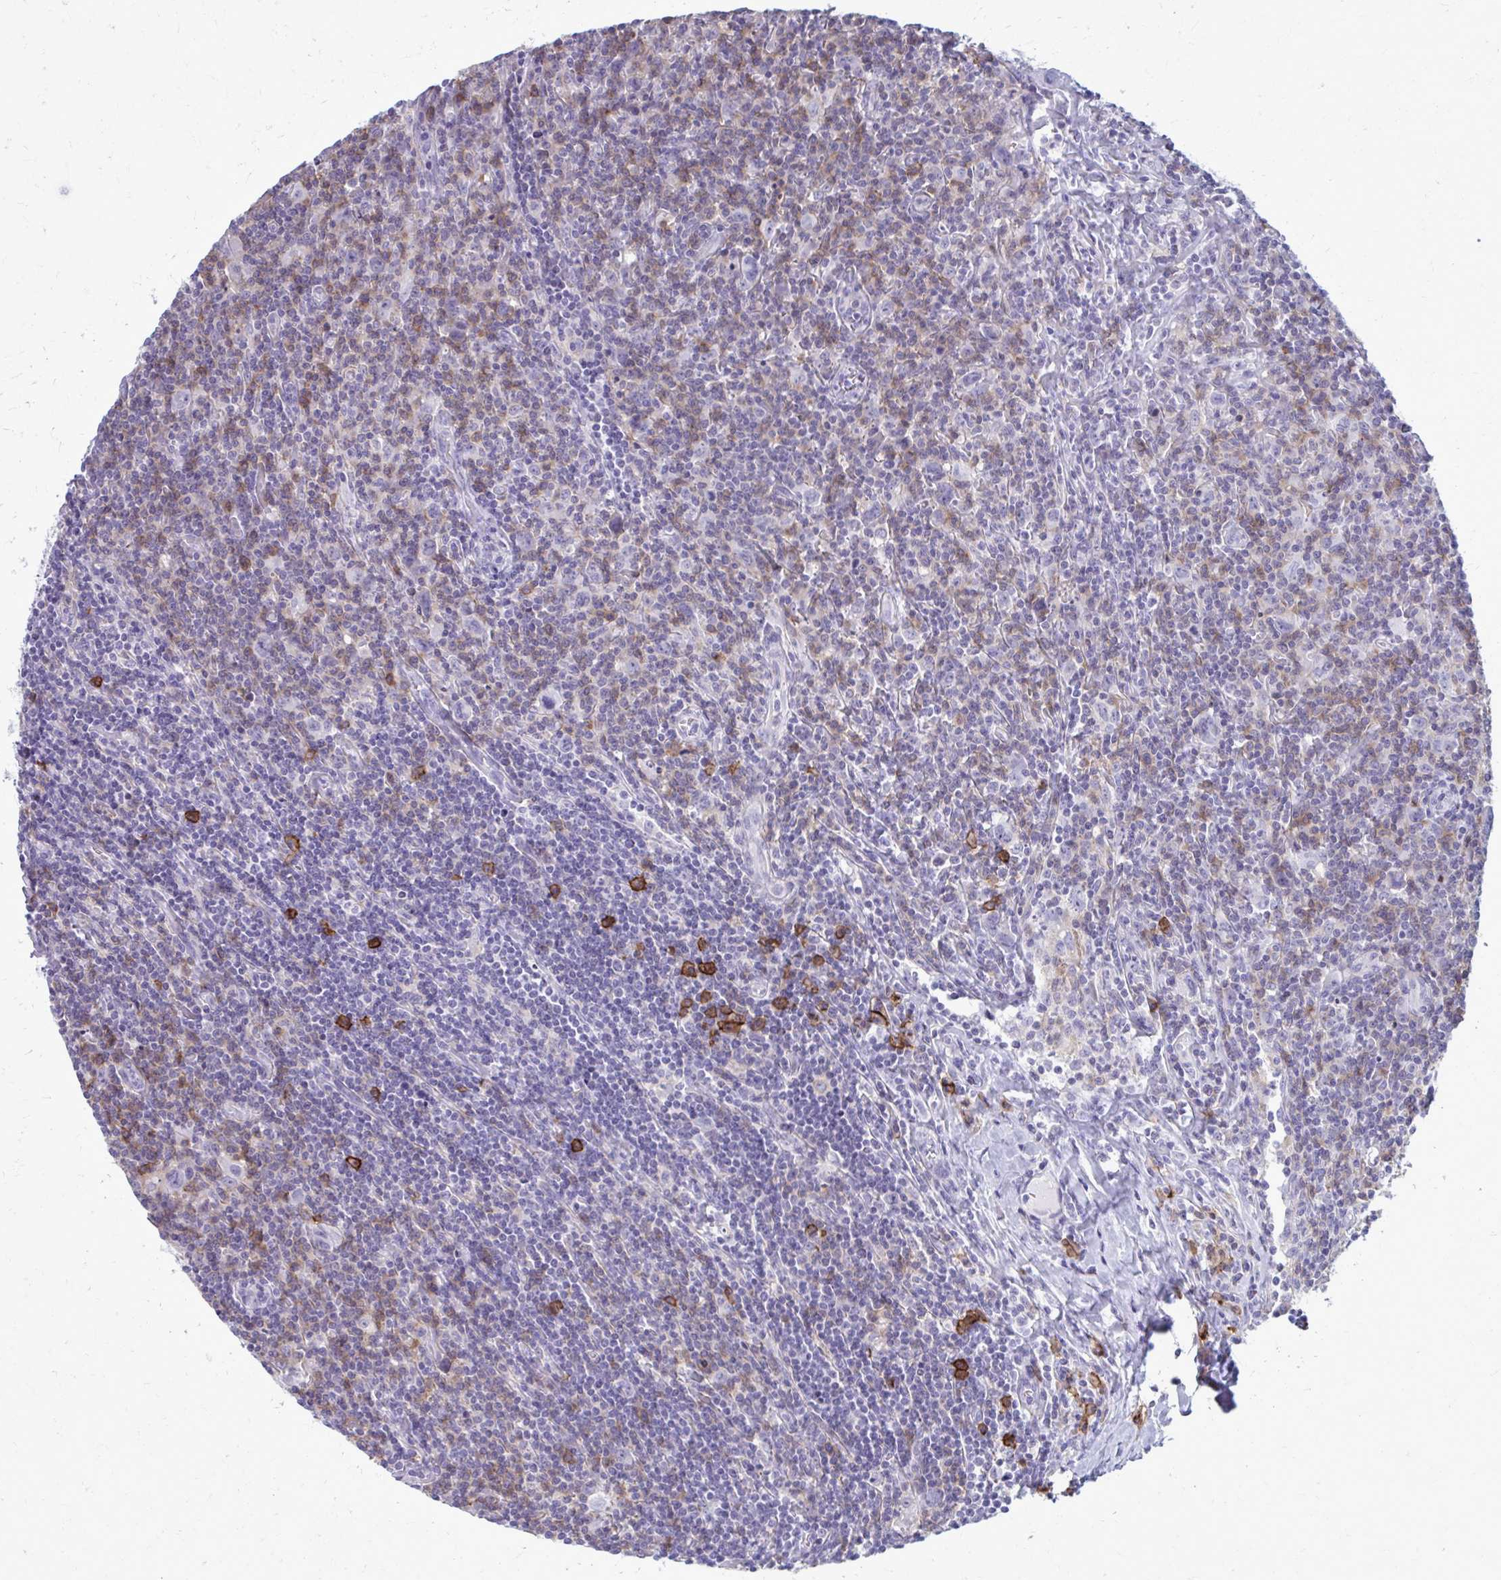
{"staining": {"intensity": "negative", "quantity": "none", "location": "none"}, "tissue": "lymphoma", "cell_type": "Tumor cells", "image_type": "cancer", "snomed": [{"axis": "morphology", "description": "Hodgkin's disease, NOS"}, {"axis": "topography", "description": "Lymph node"}], "caption": "Lymphoma was stained to show a protein in brown. There is no significant positivity in tumor cells.", "gene": "CD38", "patient": {"sex": "female", "age": 18}}